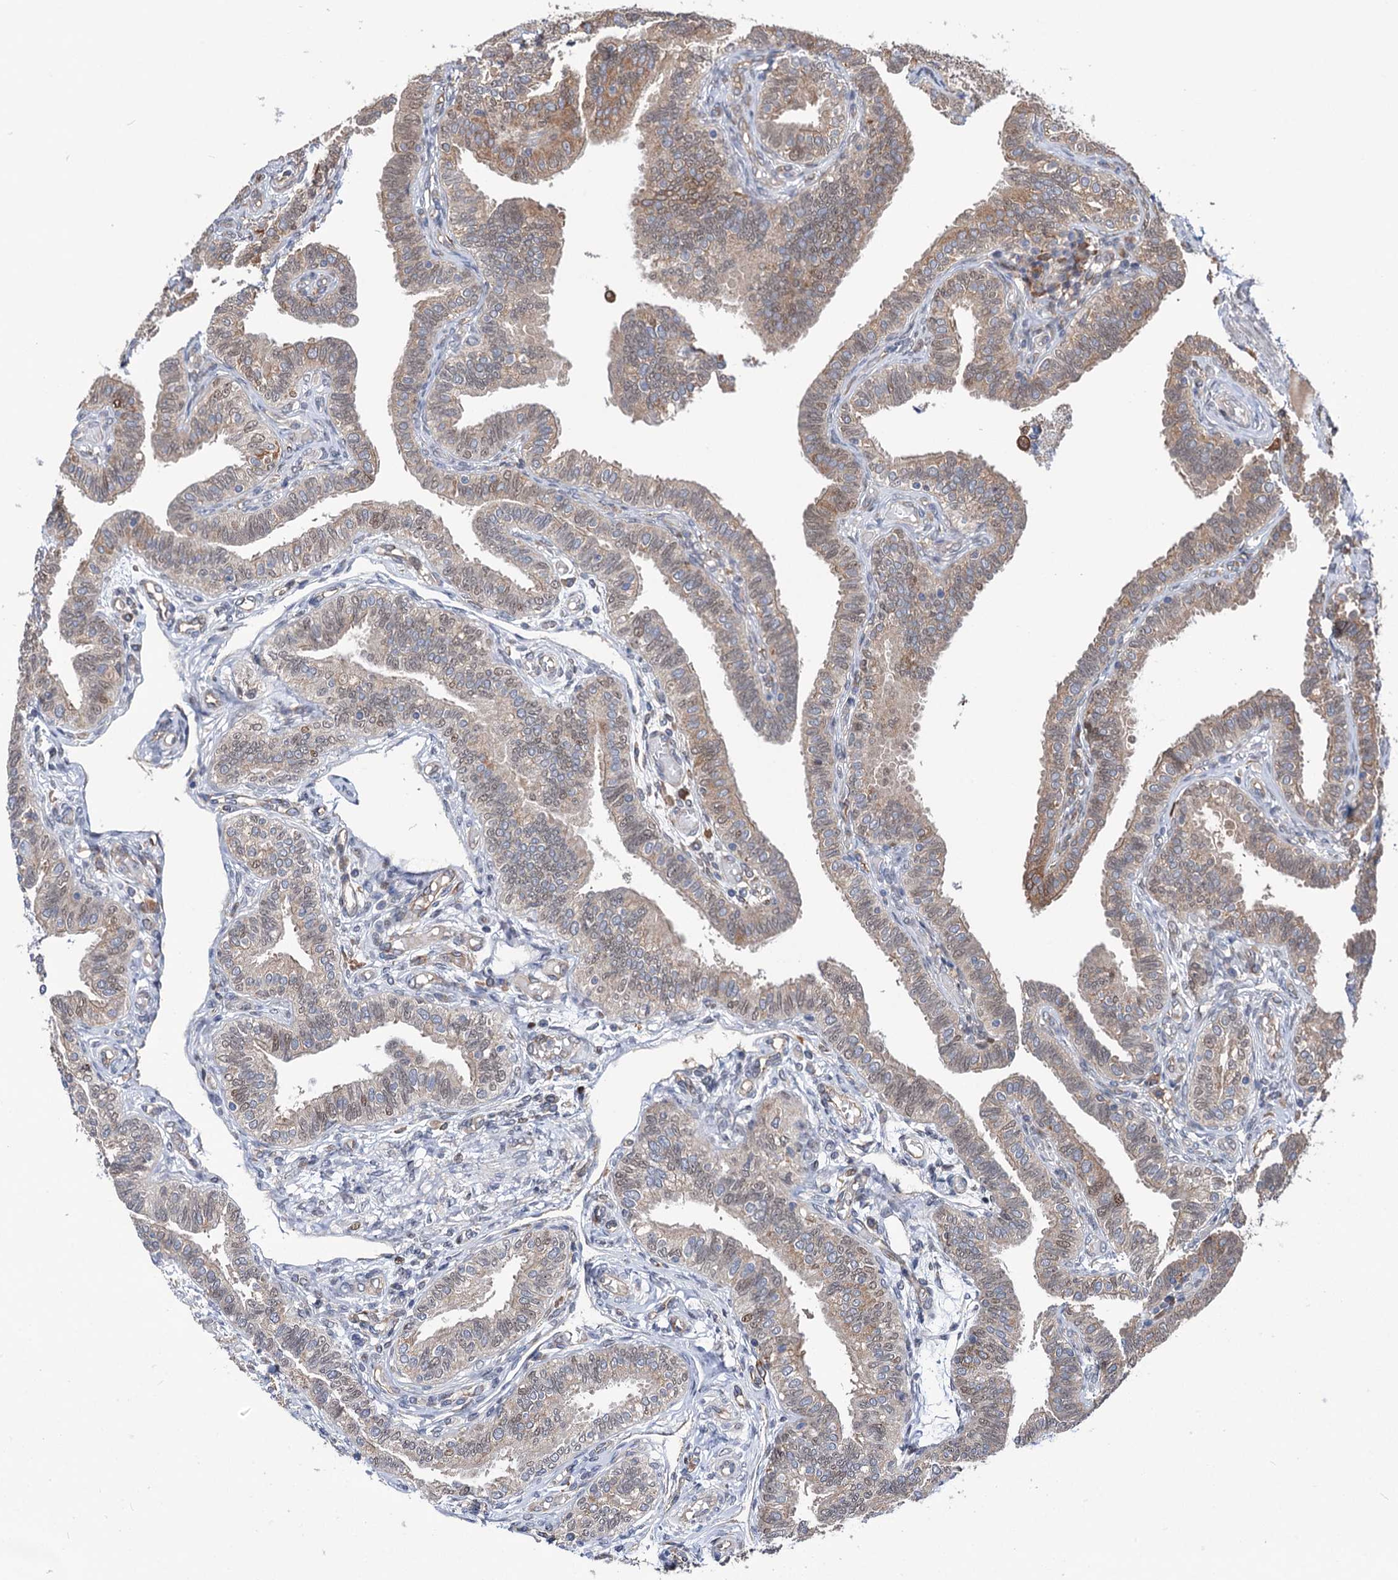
{"staining": {"intensity": "moderate", "quantity": "25%-75%", "location": "cytoplasmic/membranous,nuclear"}, "tissue": "fallopian tube", "cell_type": "Glandular cells", "image_type": "normal", "snomed": [{"axis": "morphology", "description": "Normal tissue, NOS"}, {"axis": "topography", "description": "Fallopian tube"}], "caption": "About 25%-75% of glandular cells in unremarkable human fallopian tube exhibit moderate cytoplasmic/membranous,nuclear protein positivity as visualized by brown immunohistochemical staining.", "gene": "NCAPD2", "patient": {"sex": "female", "age": 39}}